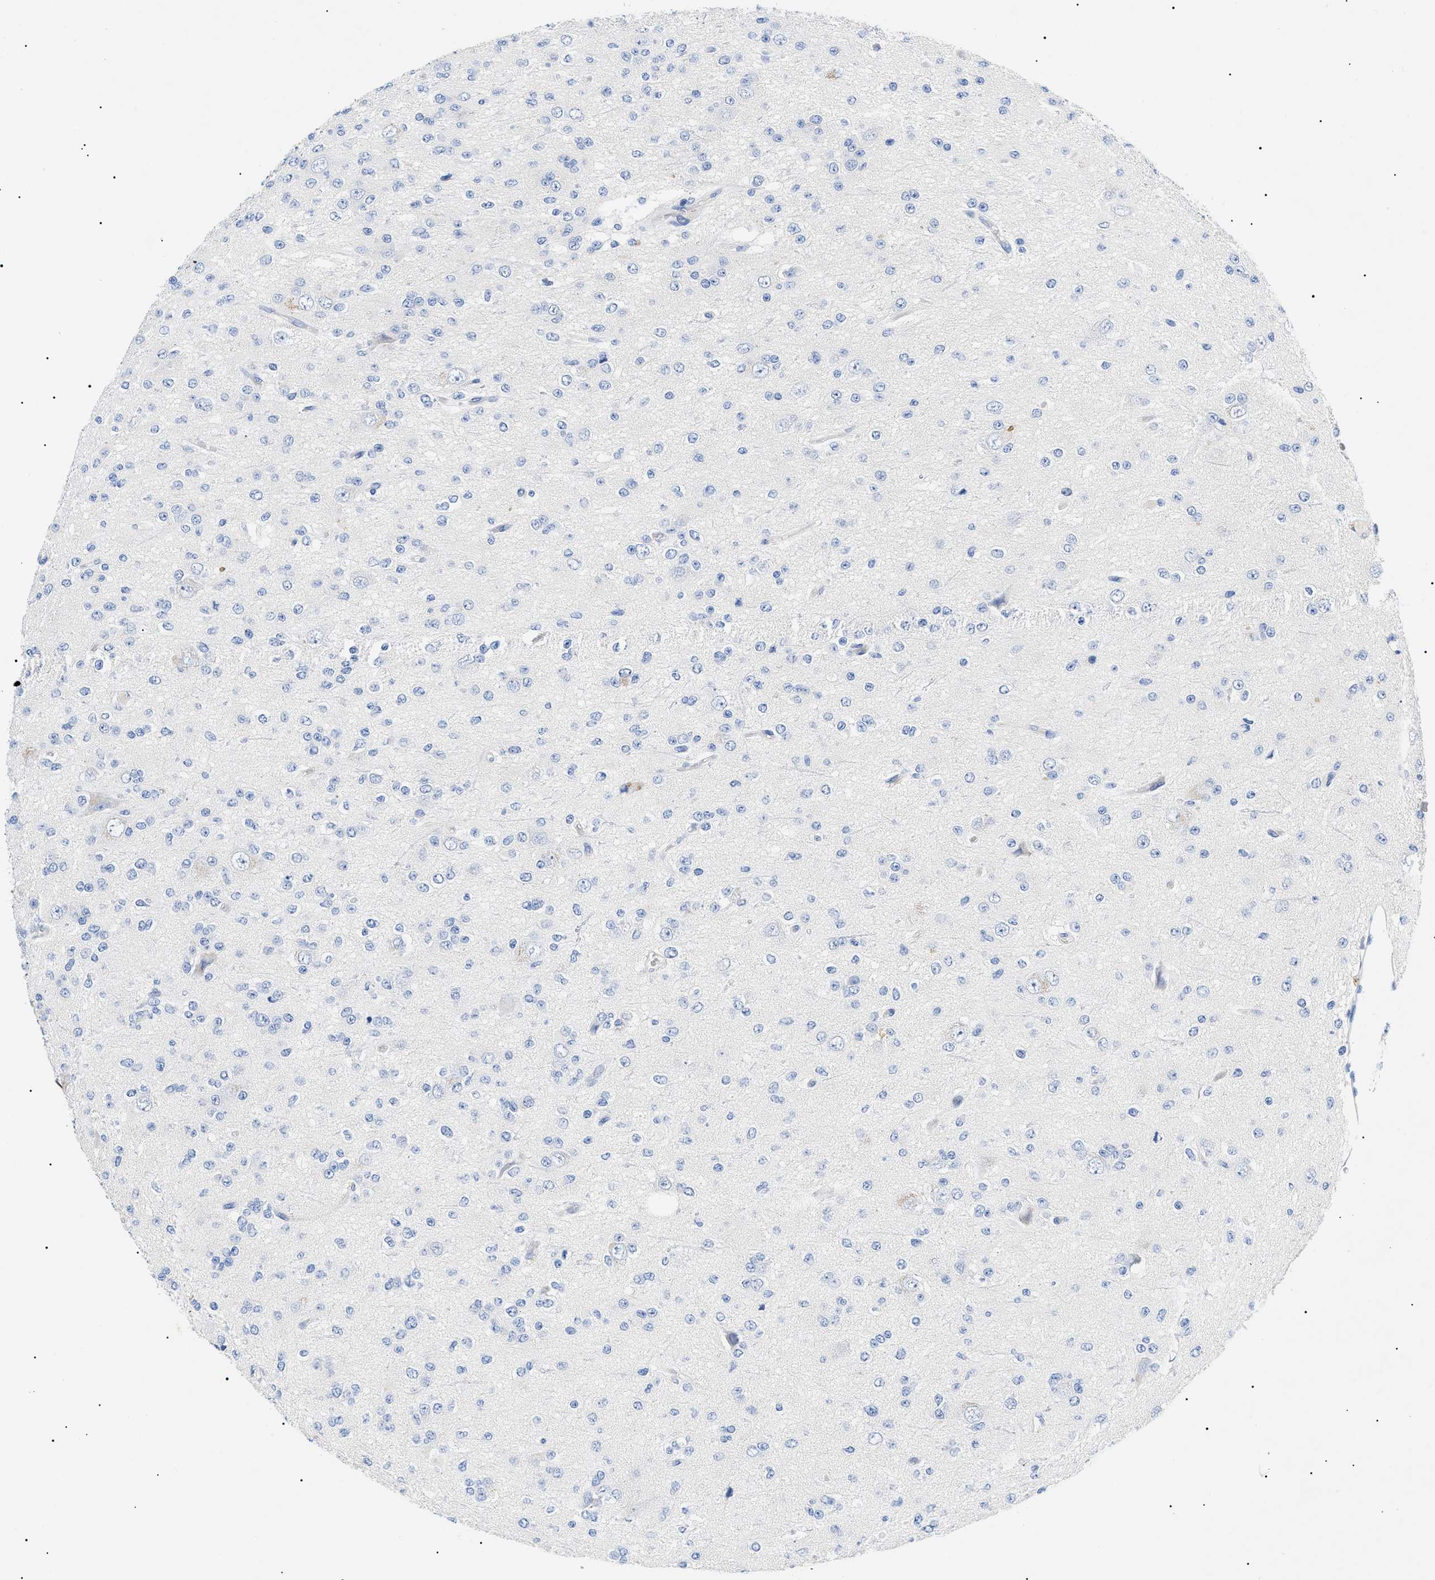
{"staining": {"intensity": "negative", "quantity": "none", "location": "none"}, "tissue": "glioma", "cell_type": "Tumor cells", "image_type": "cancer", "snomed": [{"axis": "morphology", "description": "Glioma, malignant, Low grade"}, {"axis": "topography", "description": "Brain"}], "caption": "A histopathology image of malignant glioma (low-grade) stained for a protein demonstrates no brown staining in tumor cells. (Brightfield microscopy of DAB (3,3'-diaminobenzidine) immunohistochemistry (IHC) at high magnification).", "gene": "ACKR1", "patient": {"sex": "male", "age": 38}}